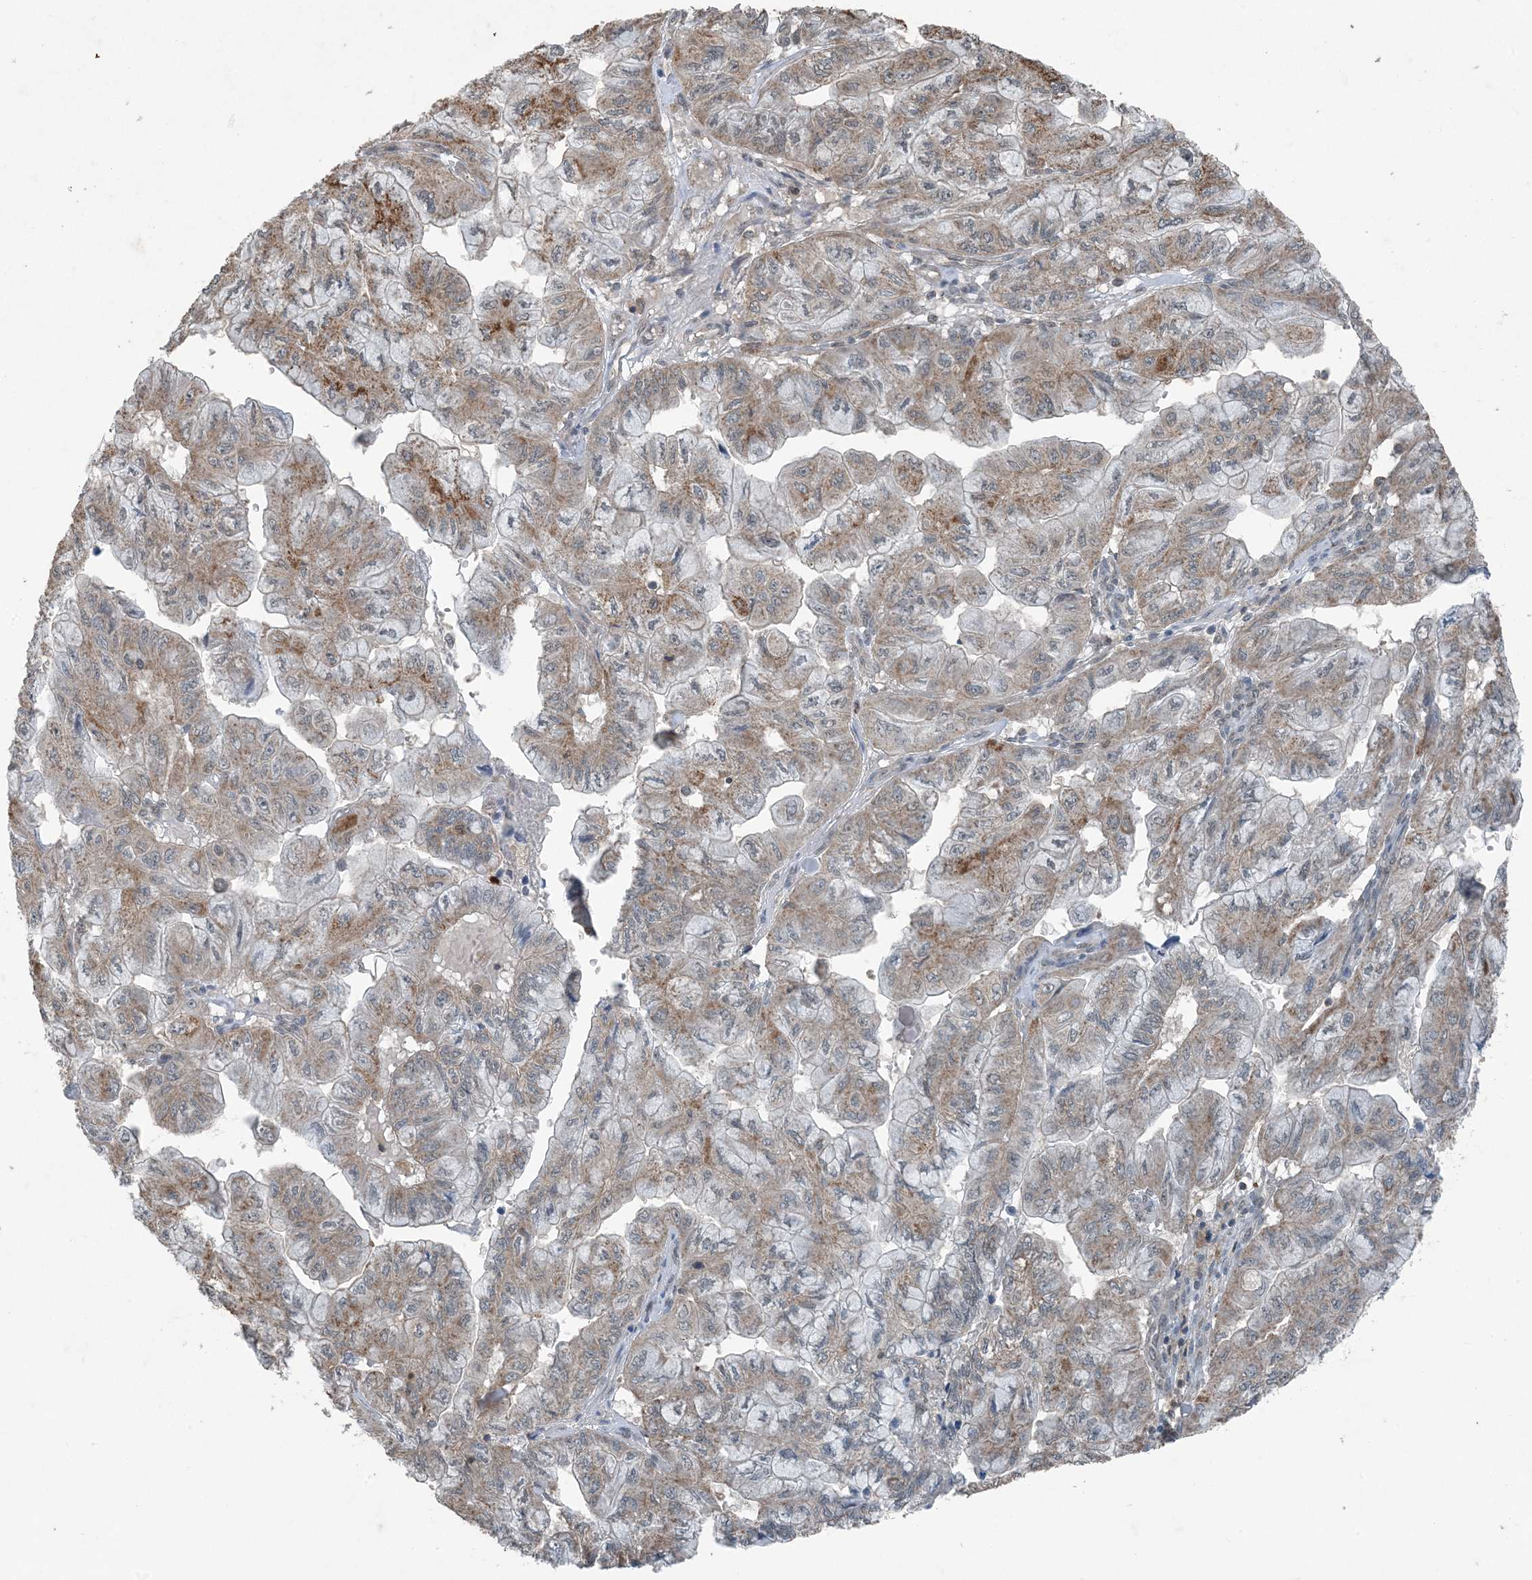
{"staining": {"intensity": "moderate", "quantity": "25%-75%", "location": "cytoplasmic/membranous"}, "tissue": "pancreatic cancer", "cell_type": "Tumor cells", "image_type": "cancer", "snomed": [{"axis": "morphology", "description": "Adenocarcinoma, NOS"}, {"axis": "topography", "description": "Pancreas"}], "caption": "There is medium levels of moderate cytoplasmic/membranous expression in tumor cells of pancreatic cancer (adenocarcinoma), as demonstrated by immunohistochemical staining (brown color).", "gene": "GNL1", "patient": {"sex": "male", "age": 51}}